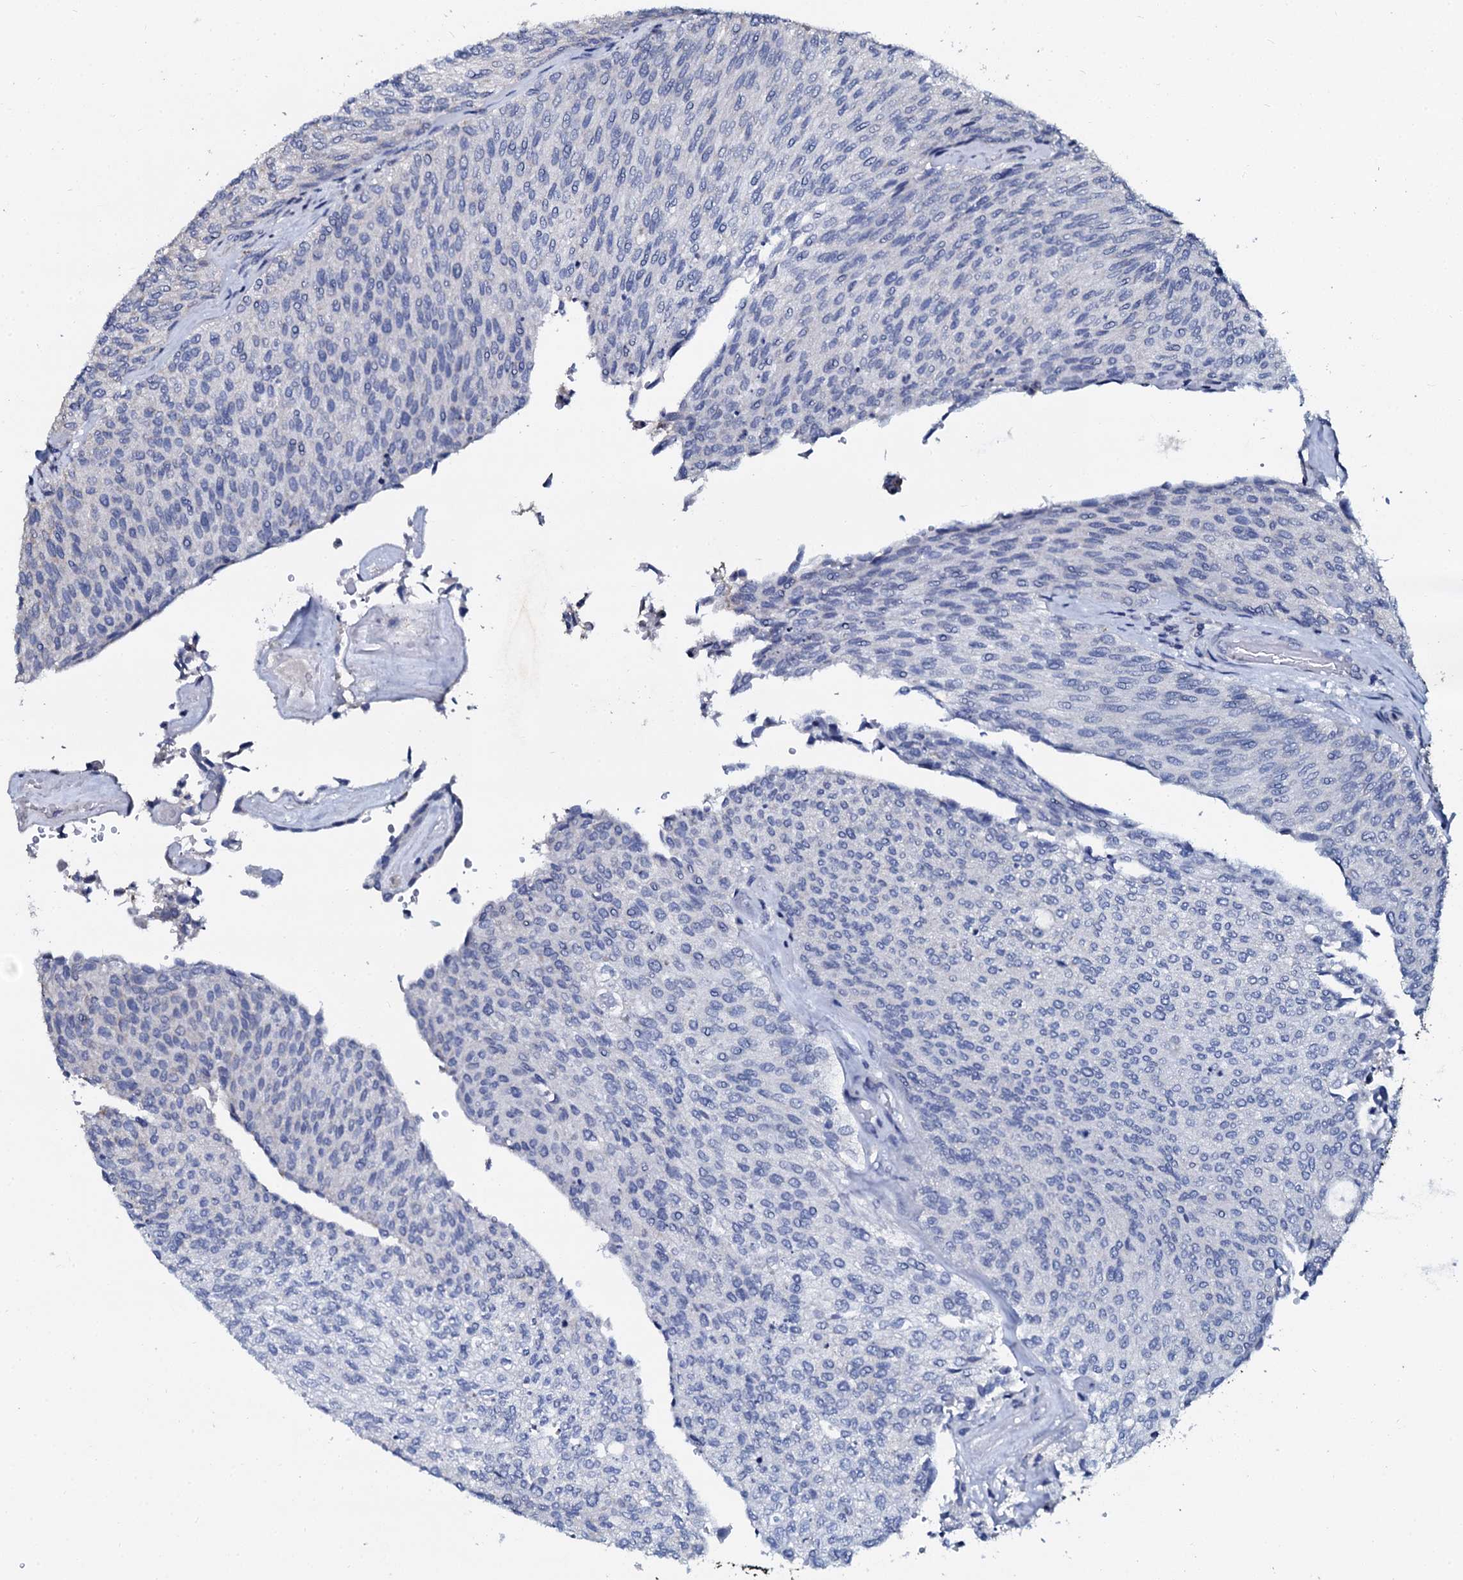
{"staining": {"intensity": "negative", "quantity": "none", "location": "none"}, "tissue": "urothelial cancer", "cell_type": "Tumor cells", "image_type": "cancer", "snomed": [{"axis": "morphology", "description": "Urothelial carcinoma, Low grade"}, {"axis": "topography", "description": "Urinary bladder"}], "caption": "High magnification brightfield microscopy of urothelial carcinoma (low-grade) stained with DAB (brown) and counterstained with hematoxylin (blue): tumor cells show no significant positivity. (DAB (3,3'-diaminobenzidine) IHC, high magnification).", "gene": "SLC37A4", "patient": {"sex": "female", "age": 79}}